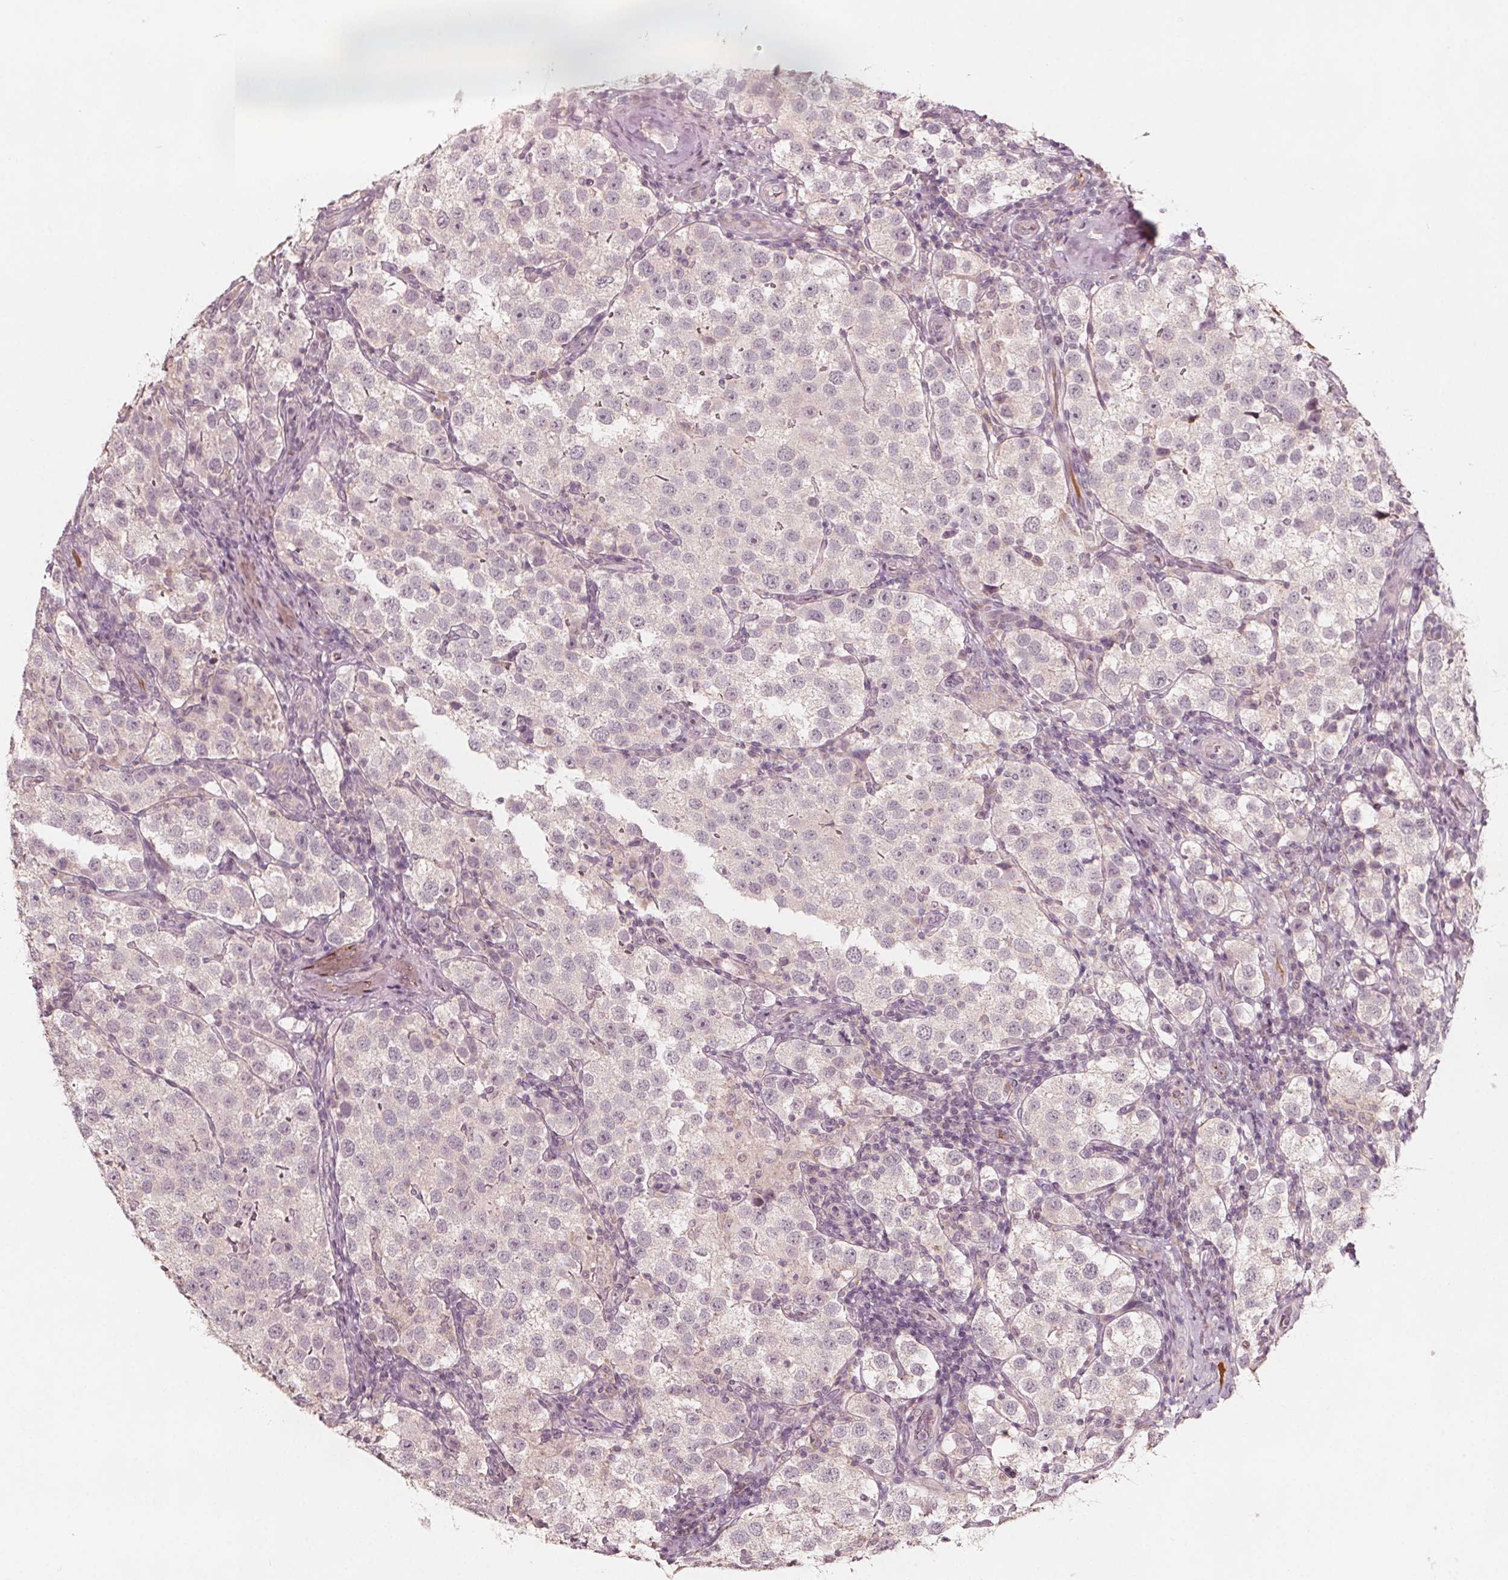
{"staining": {"intensity": "negative", "quantity": "none", "location": "none"}, "tissue": "testis cancer", "cell_type": "Tumor cells", "image_type": "cancer", "snomed": [{"axis": "morphology", "description": "Seminoma, NOS"}, {"axis": "topography", "description": "Testis"}], "caption": "Micrograph shows no protein staining in tumor cells of seminoma (testis) tissue.", "gene": "NPC1L1", "patient": {"sex": "male", "age": 37}}